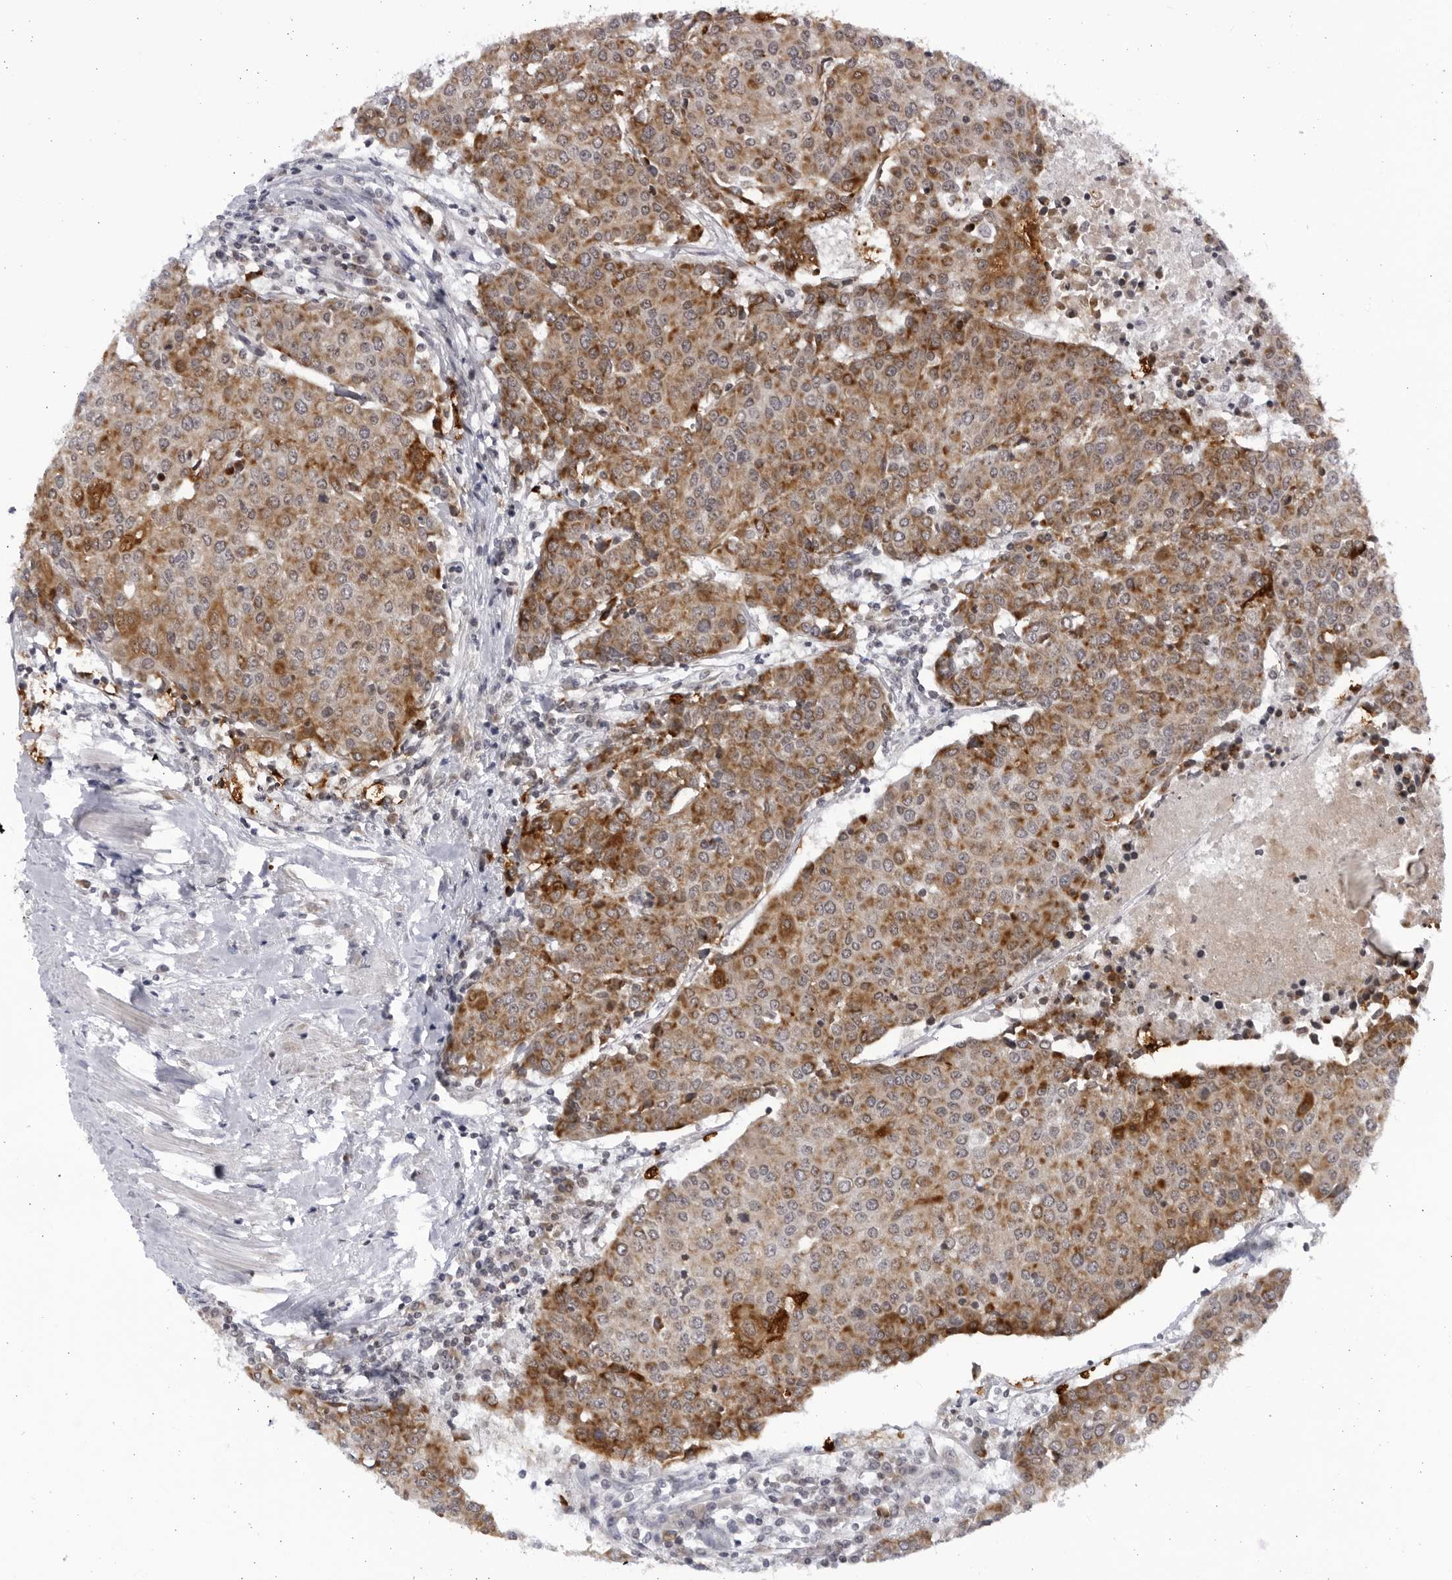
{"staining": {"intensity": "moderate", "quantity": ">75%", "location": "cytoplasmic/membranous"}, "tissue": "urothelial cancer", "cell_type": "Tumor cells", "image_type": "cancer", "snomed": [{"axis": "morphology", "description": "Urothelial carcinoma, High grade"}, {"axis": "topography", "description": "Urinary bladder"}], "caption": "Moderate cytoplasmic/membranous protein expression is present in approximately >75% of tumor cells in urothelial cancer. The staining was performed using DAB to visualize the protein expression in brown, while the nuclei were stained in blue with hematoxylin (Magnification: 20x).", "gene": "SLC25A22", "patient": {"sex": "female", "age": 85}}